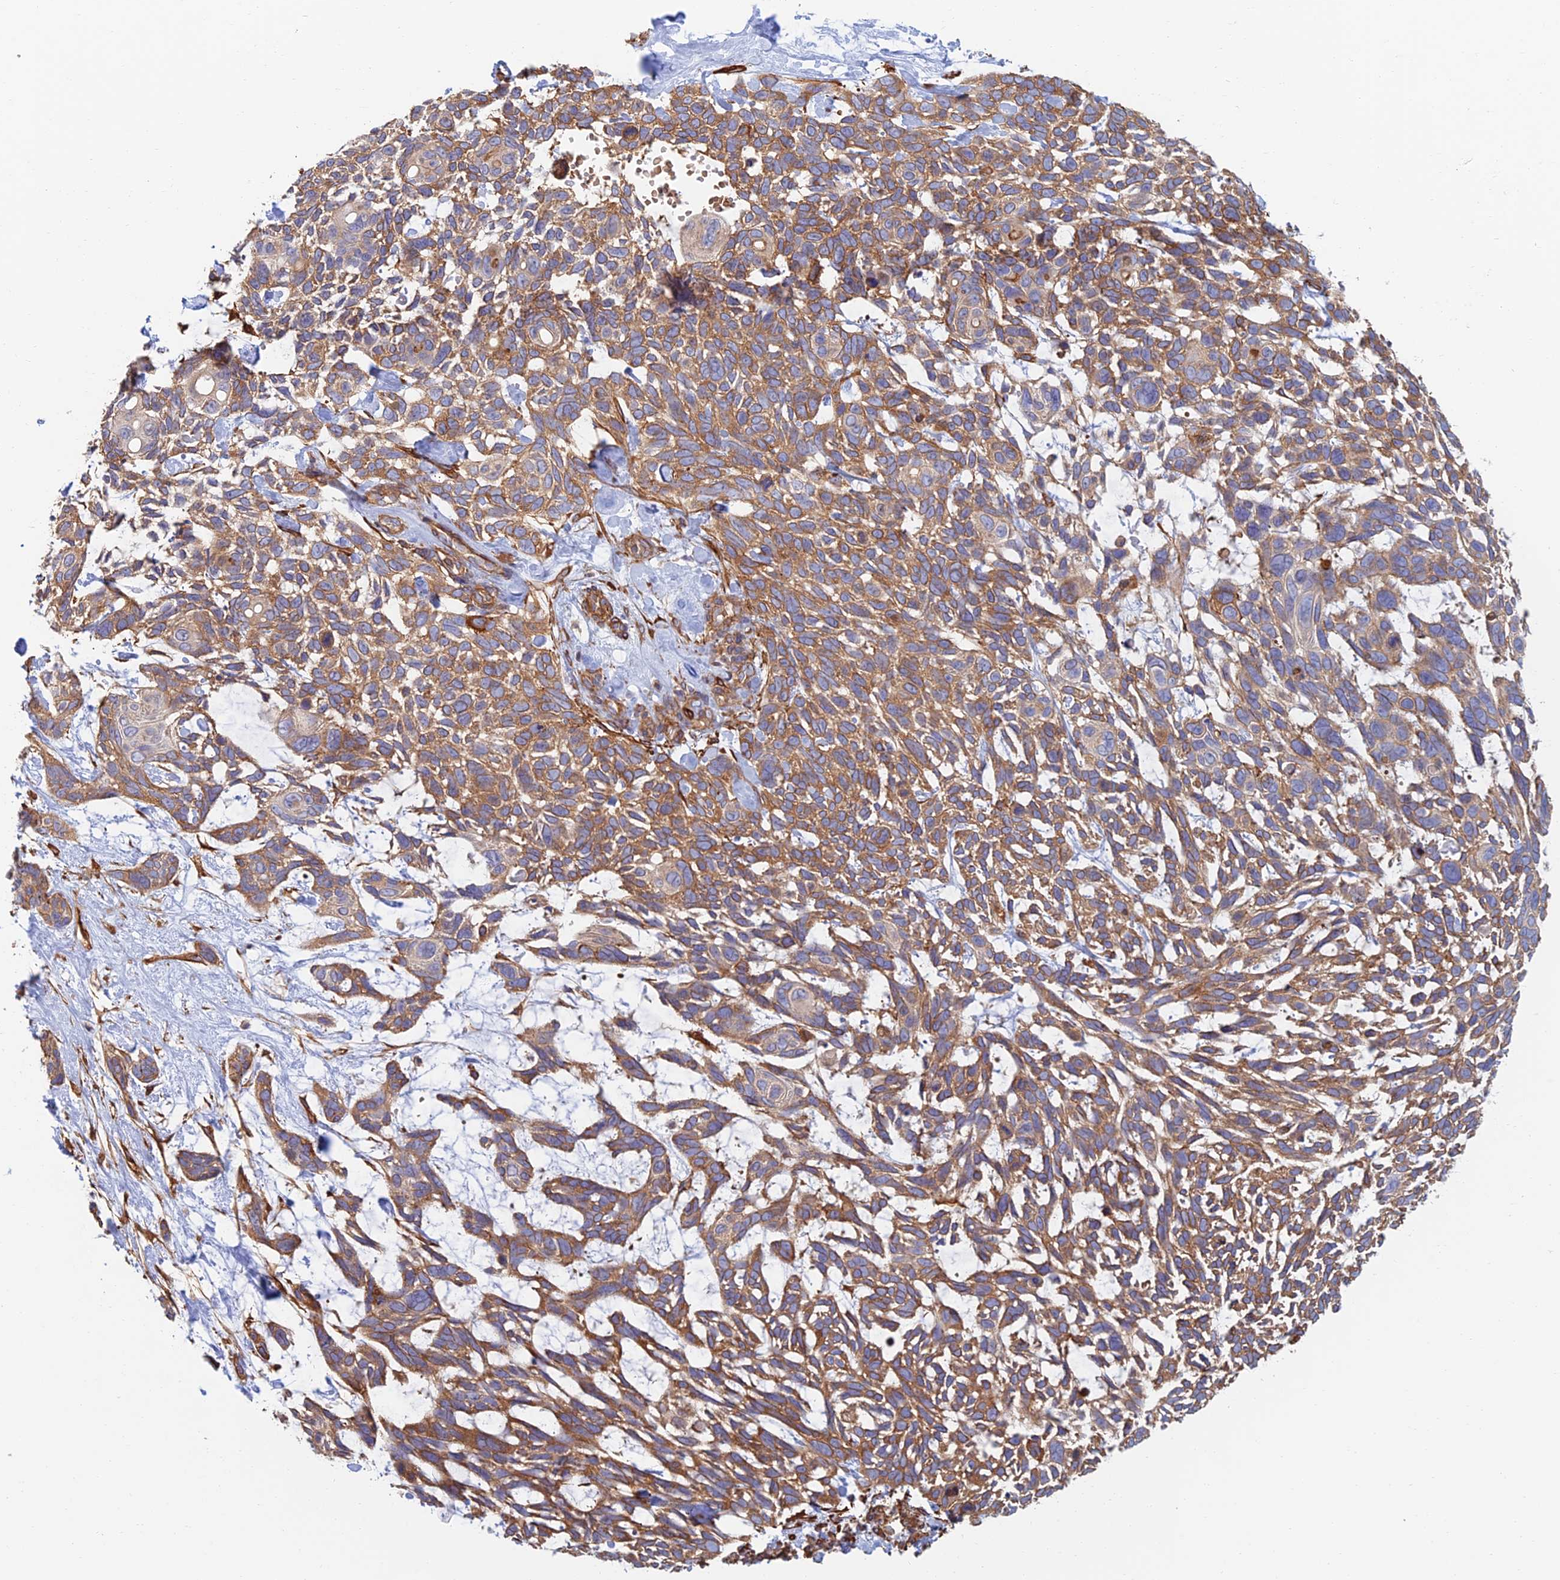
{"staining": {"intensity": "moderate", "quantity": ">75%", "location": "cytoplasmic/membranous"}, "tissue": "skin cancer", "cell_type": "Tumor cells", "image_type": "cancer", "snomed": [{"axis": "morphology", "description": "Basal cell carcinoma"}, {"axis": "topography", "description": "Skin"}], "caption": "Skin basal cell carcinoma stained with a protein marker shows moderate staining in tumor cells.", "gene": "PAK4", "patient": {"sex": "male", "age": 88}}